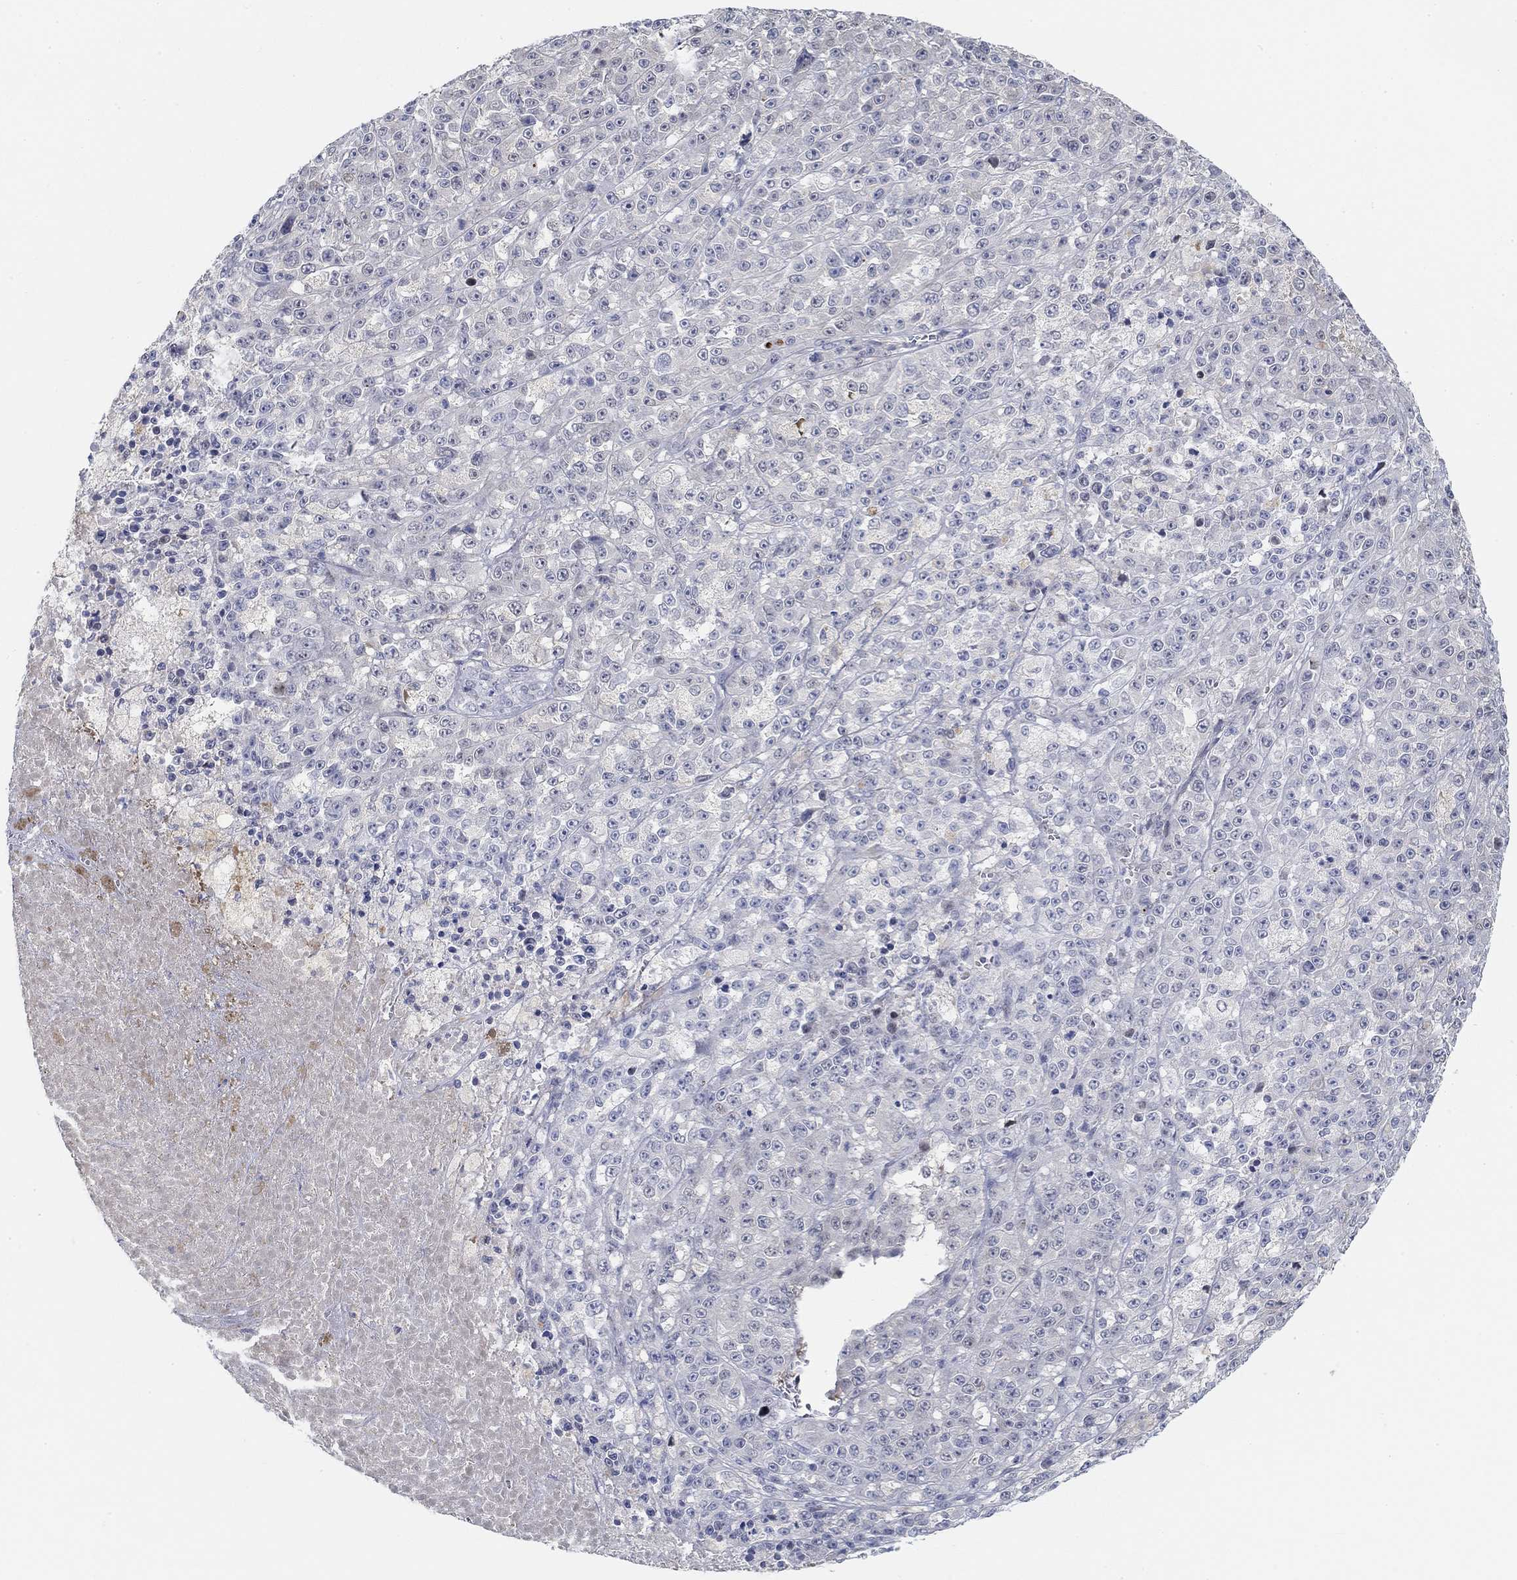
{"staining": {"intensity": "negative", "quantity": "none", "location": "none"}, "tissue": "melanoma", "cell_type": "Tumor cells", "image_type": "cancer", "snomed": [{"axis": "morphology", "description": "Malignant melanoma, NOS"}, {"axis": "topography", "description": "Skin"}], "caption": "Immunohistochemical staining of melanoma exhibits no significant positivity in tumor cells. Brightfield microscopy of immunohistochemistry (IHC) stained with DAB (3,3'-diaminobenzidine) (brown) and hematoxylin (blue), captured at high magnification.", "gene": "SNTG2", "patient": {"sex": "female", "age": 58}}